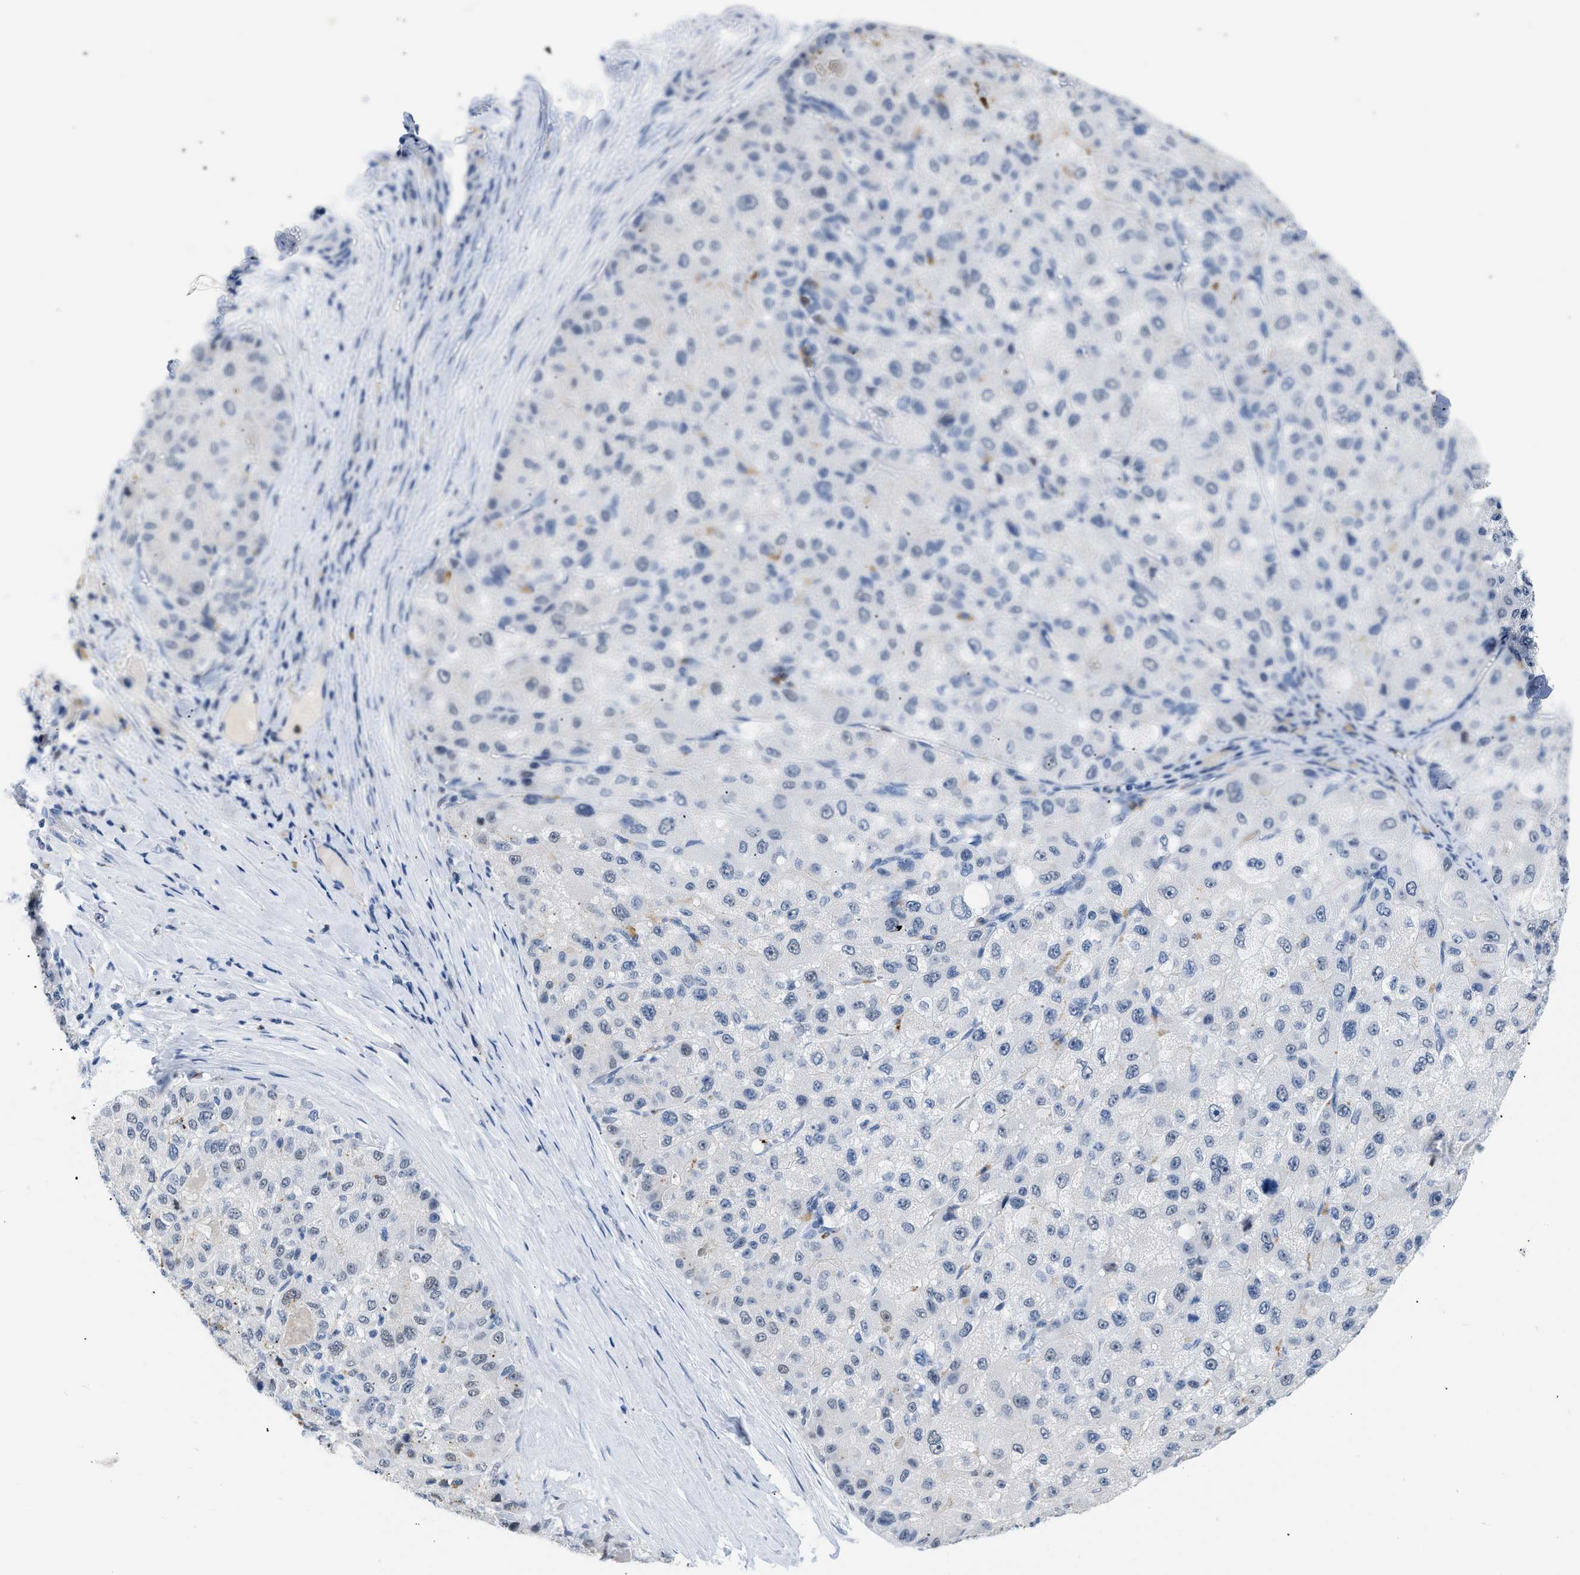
{"staining": {"intensity": "negative", "quantity": "none", "location": "none"}, "tissue": "liver cancer", "cell_type": "Tumor cells", "image_type": "cancer", "snomed": [{"axis": "morphology", "description": "Carcinoma, Hepatocellular, NOS"}, {"axis": "topography", "description": "Liver"}], "caption": "Human hepatocellular carcinoma (liver) stained for a protein using IHC shows no staining in tumor cells.", "gene": "BOLL", "patient": {"sex": "male", "age": 80}}